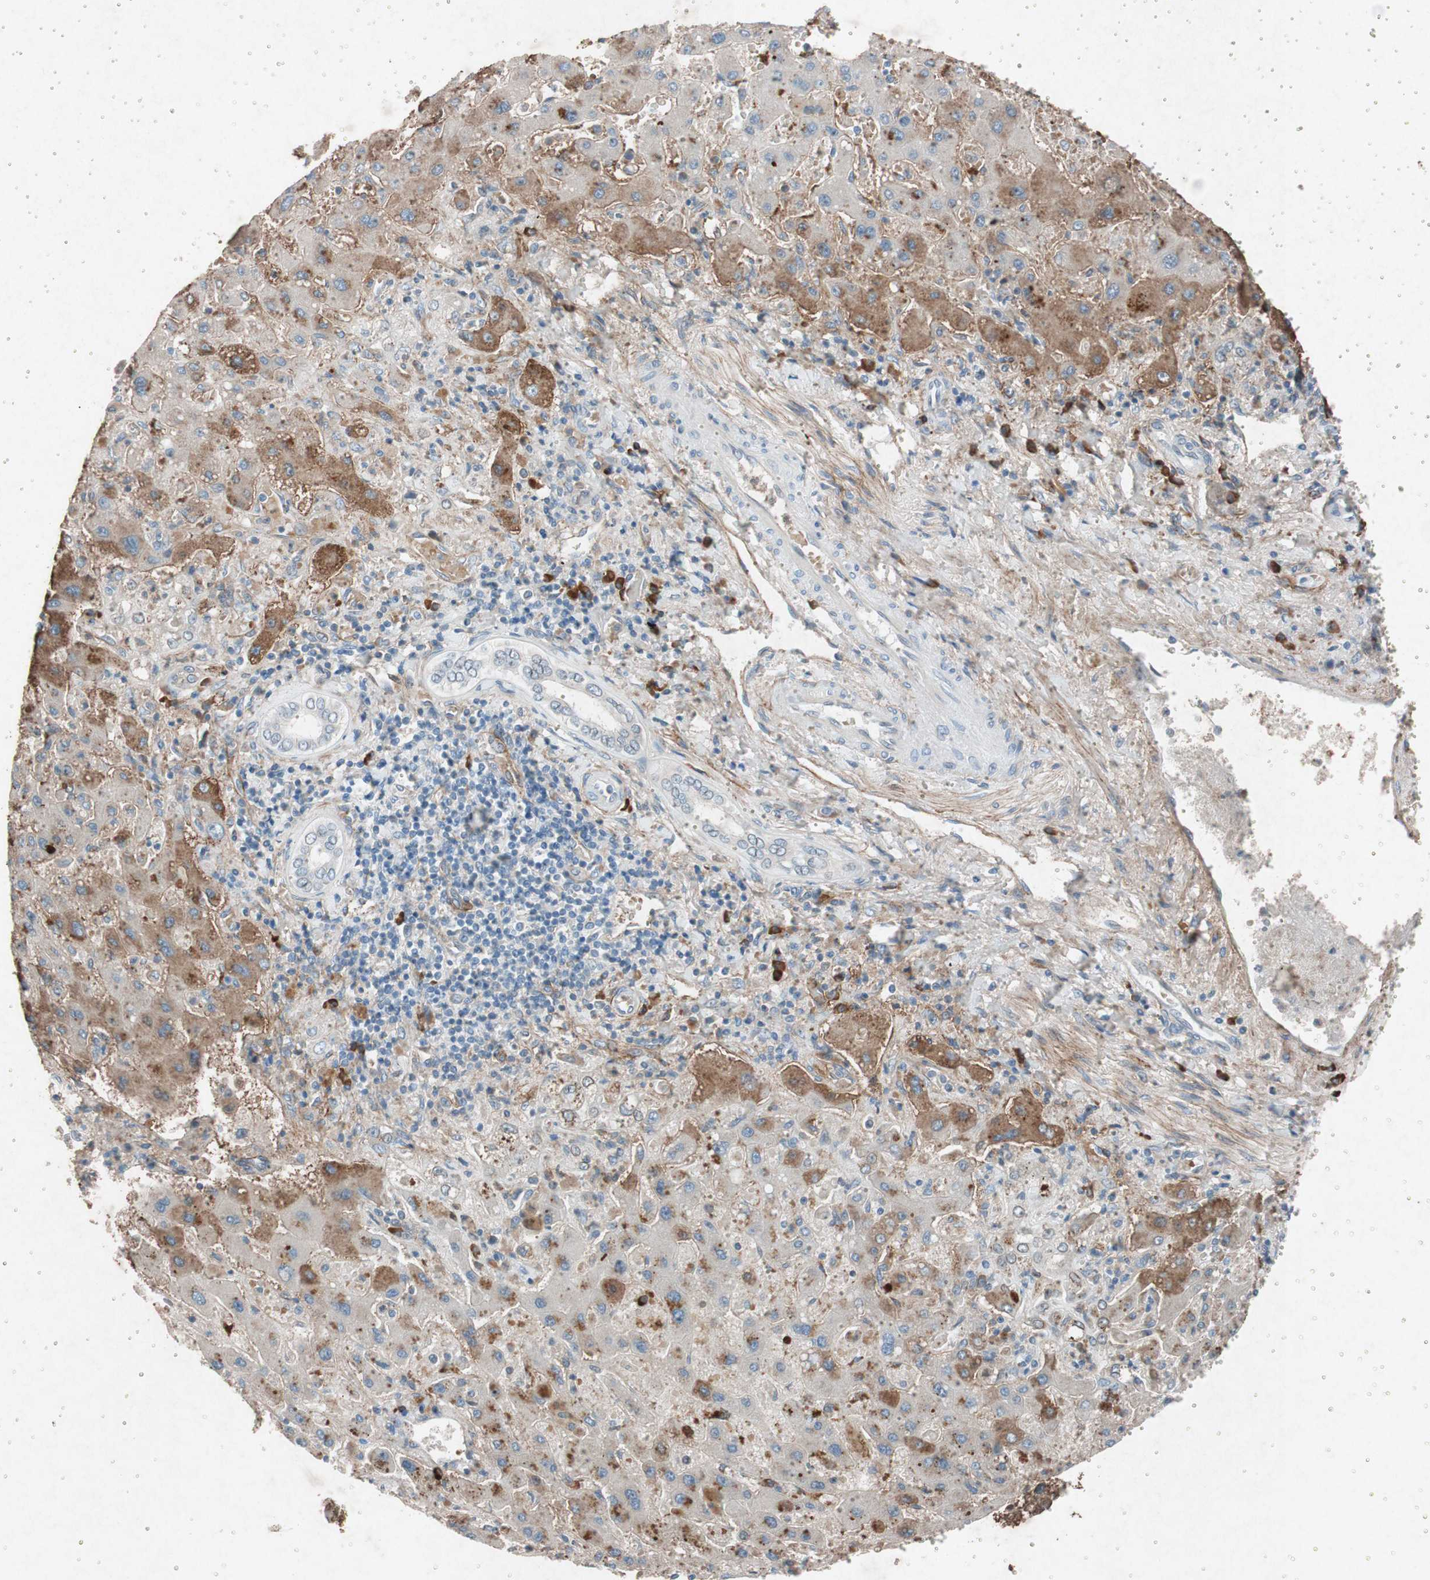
{"staining": {"intensity": "moderate", "quantity": ">75%", "location": "cytoplasmic/membranous"}, "tissue": "liver cancer", "cell_type": "Tumor cells", "image_type": "cancer", "snomed": [{"axis": "morphology", "description": "Cholangiocarcinoma"}, {"axis": "topography", "description": "Liver"}], "caption": "About >75% of tumor cells in human cholangiocarcinoma (liver) demonstrate moderate cytoplasmic/membranous protein staining as visualized by brown immunohistochemical staining.", "gene": "GRB7", "patient": {"sex": "male", "age": 50}}